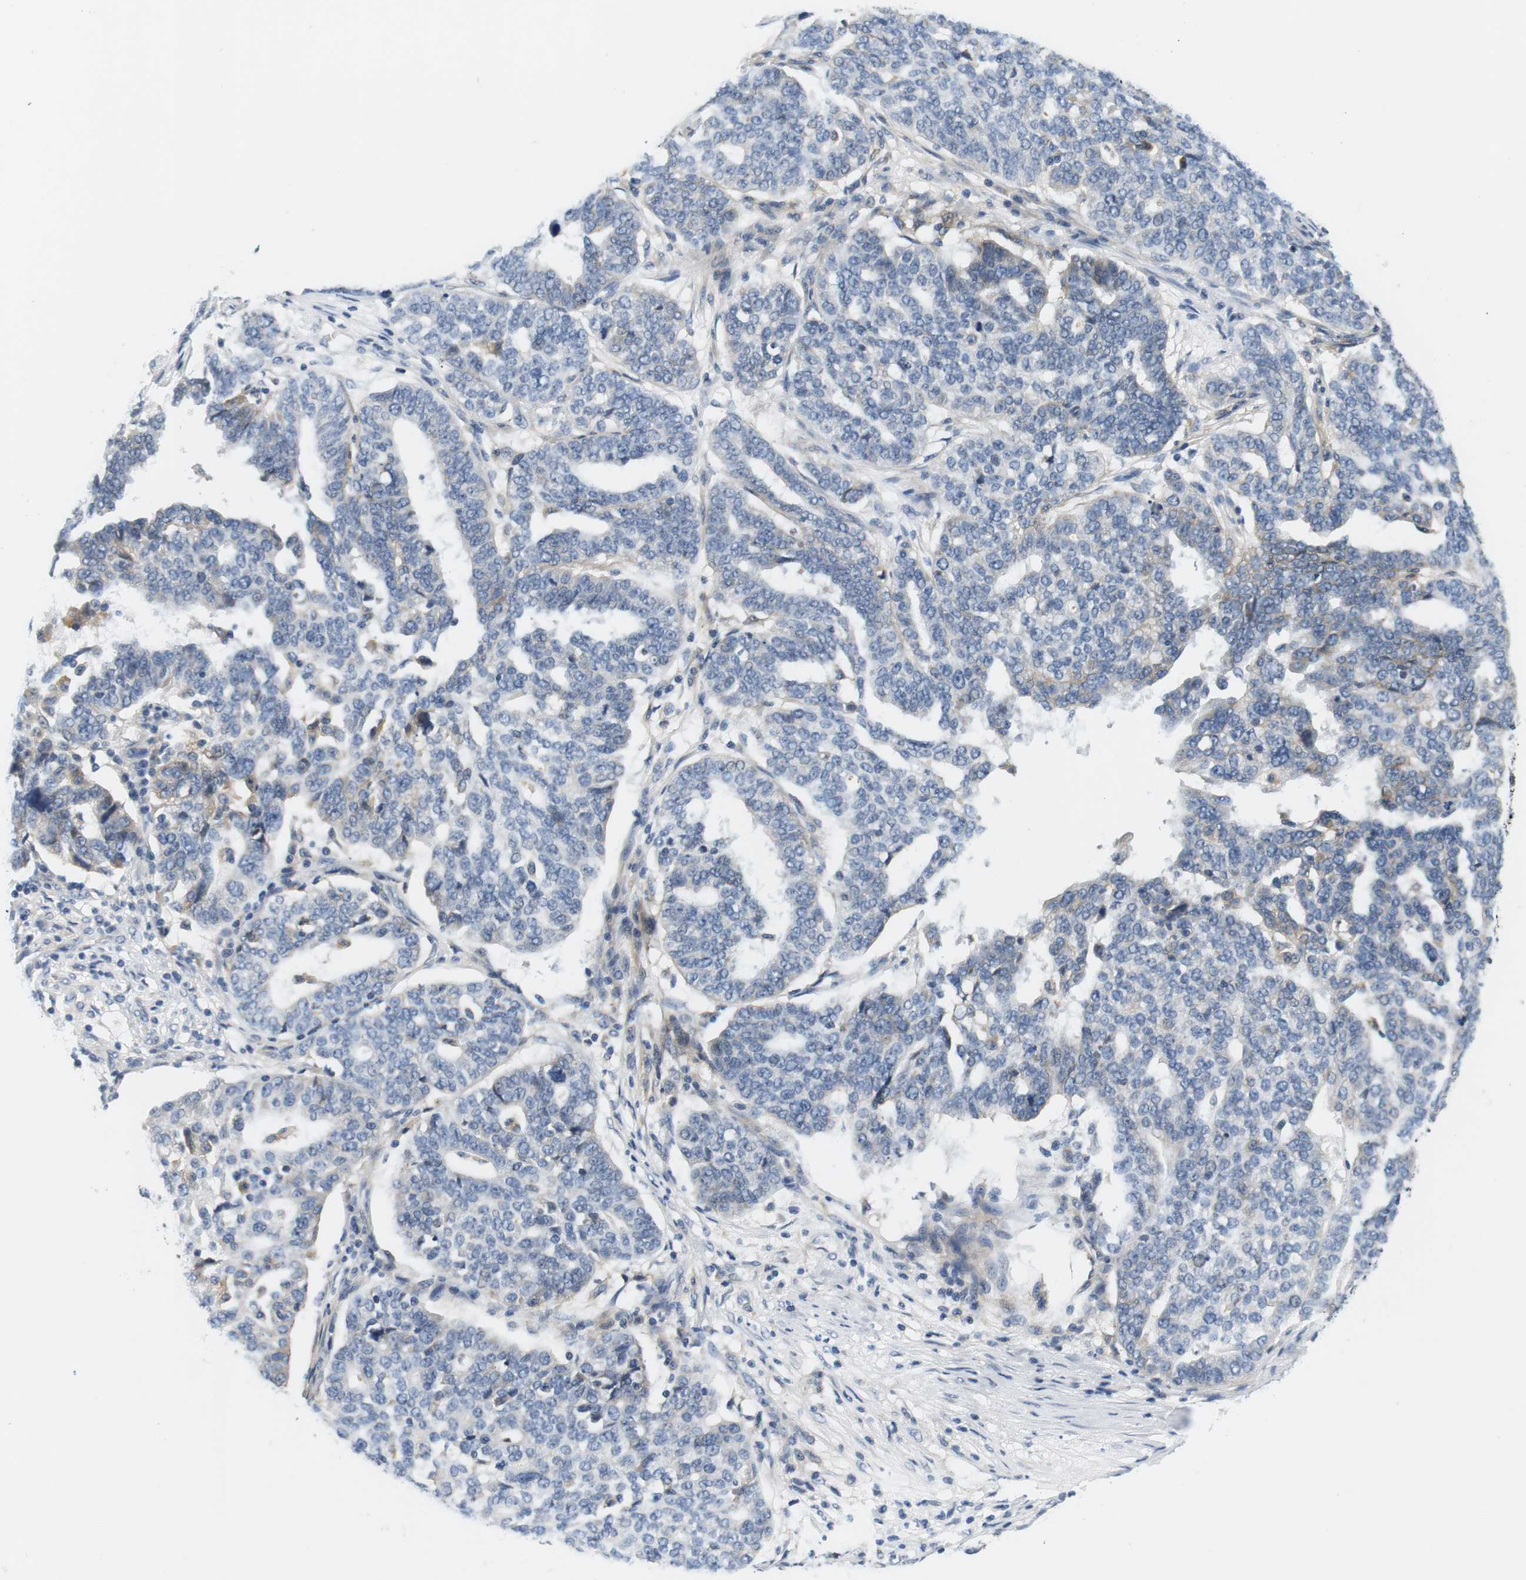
{"staining": {"intensity": "negative", "quantity": "none", "location": "none"}, "tissue": "ovarian cancer", "cell_type": "Tumor cells", "image_type": "cancer", "snomed": [{"axis": "morphology", "description": "Cystadenocarcinoma, serous, NOS"}, {"axis": "topography", "description": "Ovary"}], "caption": "Micrograph shows no significant protein staining in tumor cells of ovarian serous cystadenocarcinoma.", "gene": "SLC30A1", "patient": {"sex": "female", "age": 59}}